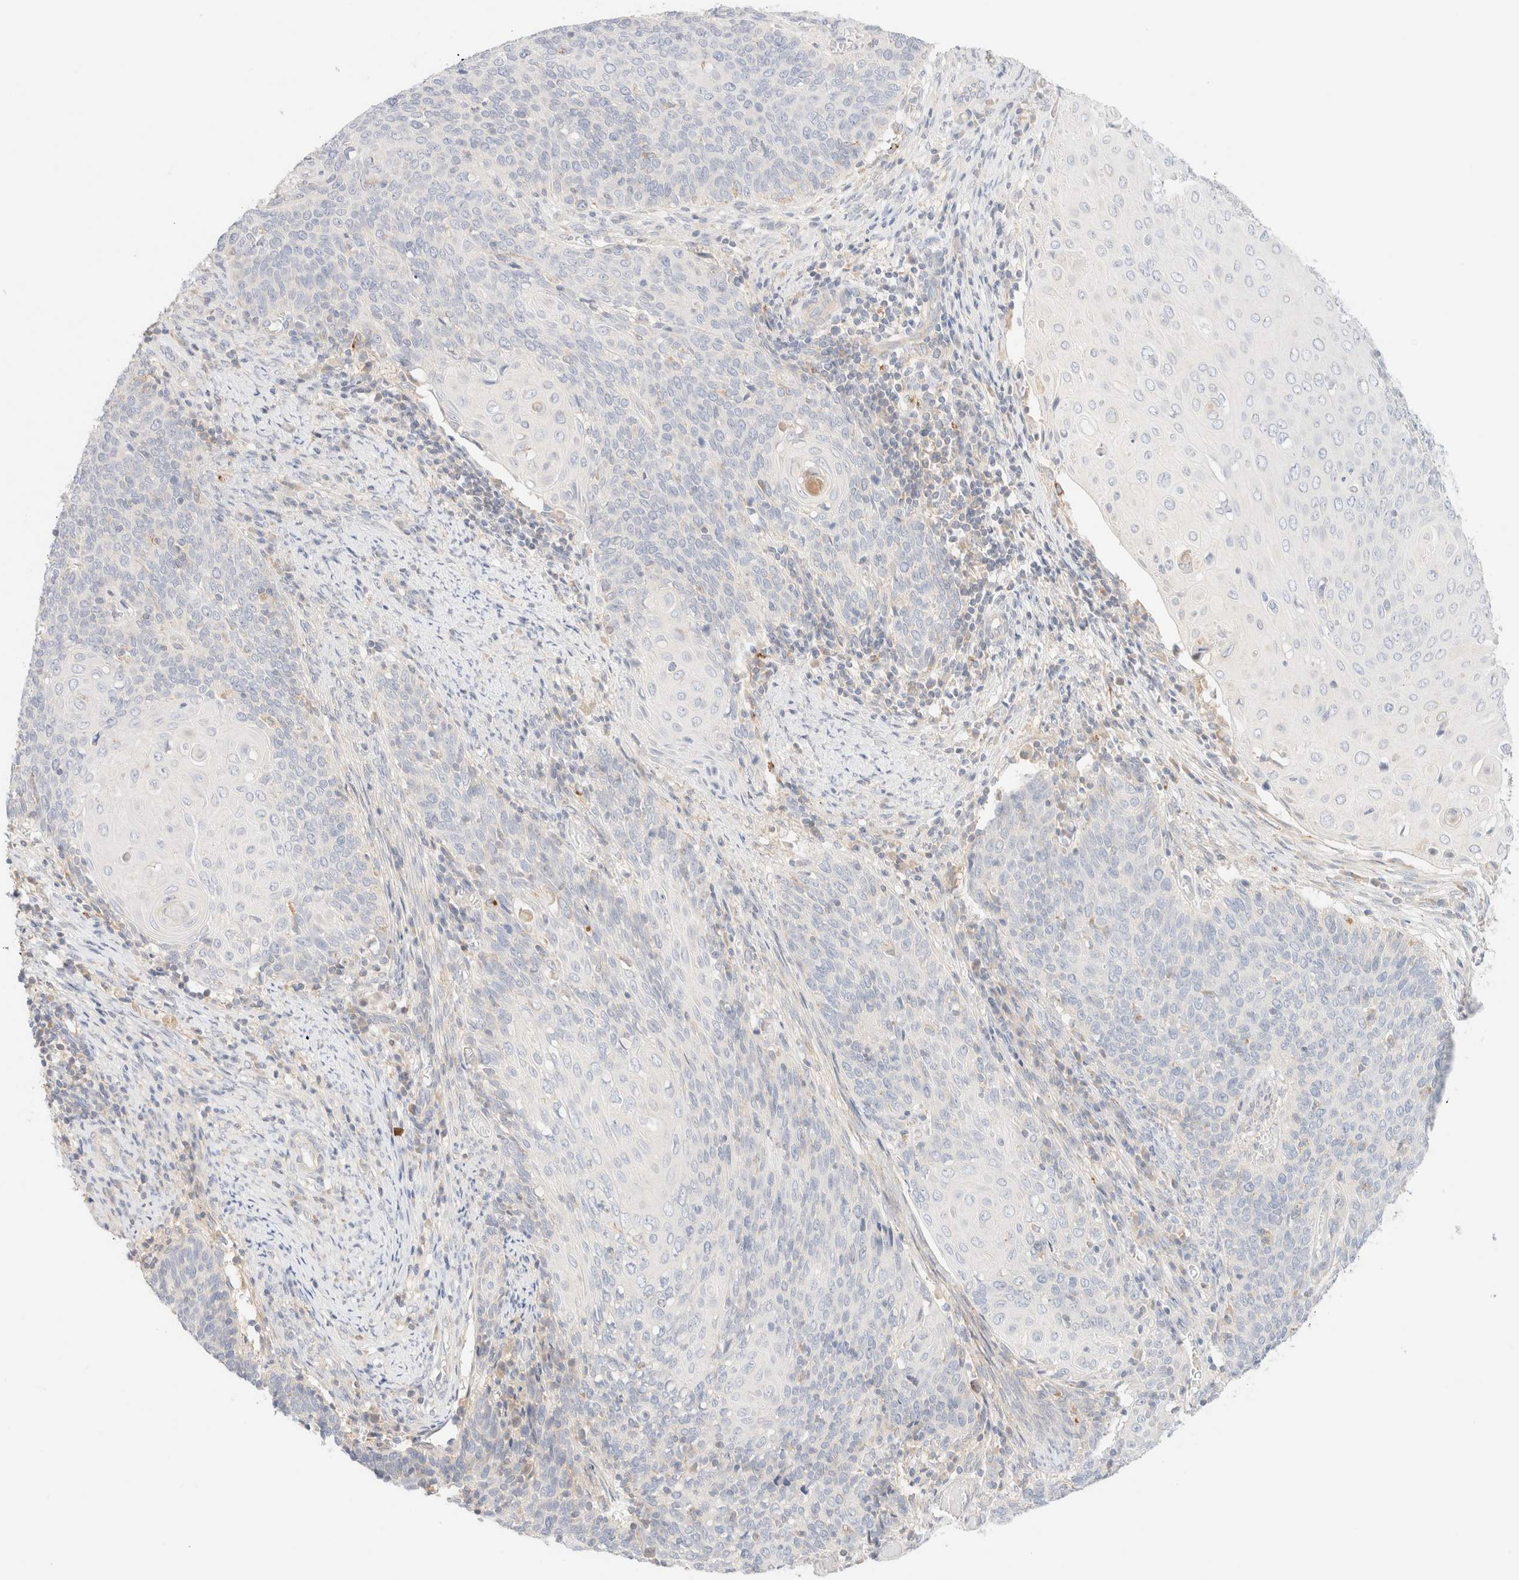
{"staining": {"intensity": "negative", "quantity": "none", "location": "none"}, "tissue": "cervical cancer", "cell_type": "Tumor cells", "image_type": "cancer", "snomed": [{"axis": "morphology", "description": "Squamous cell carcinoma, NOS"}, {"axis": "topography", "description": "Cervix"}], "caption": "DAB immunohistochemical staining of cervical cancer exhibits no significant positivity in tumor cells.", "gene": "SARM1", "patient": {"sex": "female", "age": 39}}